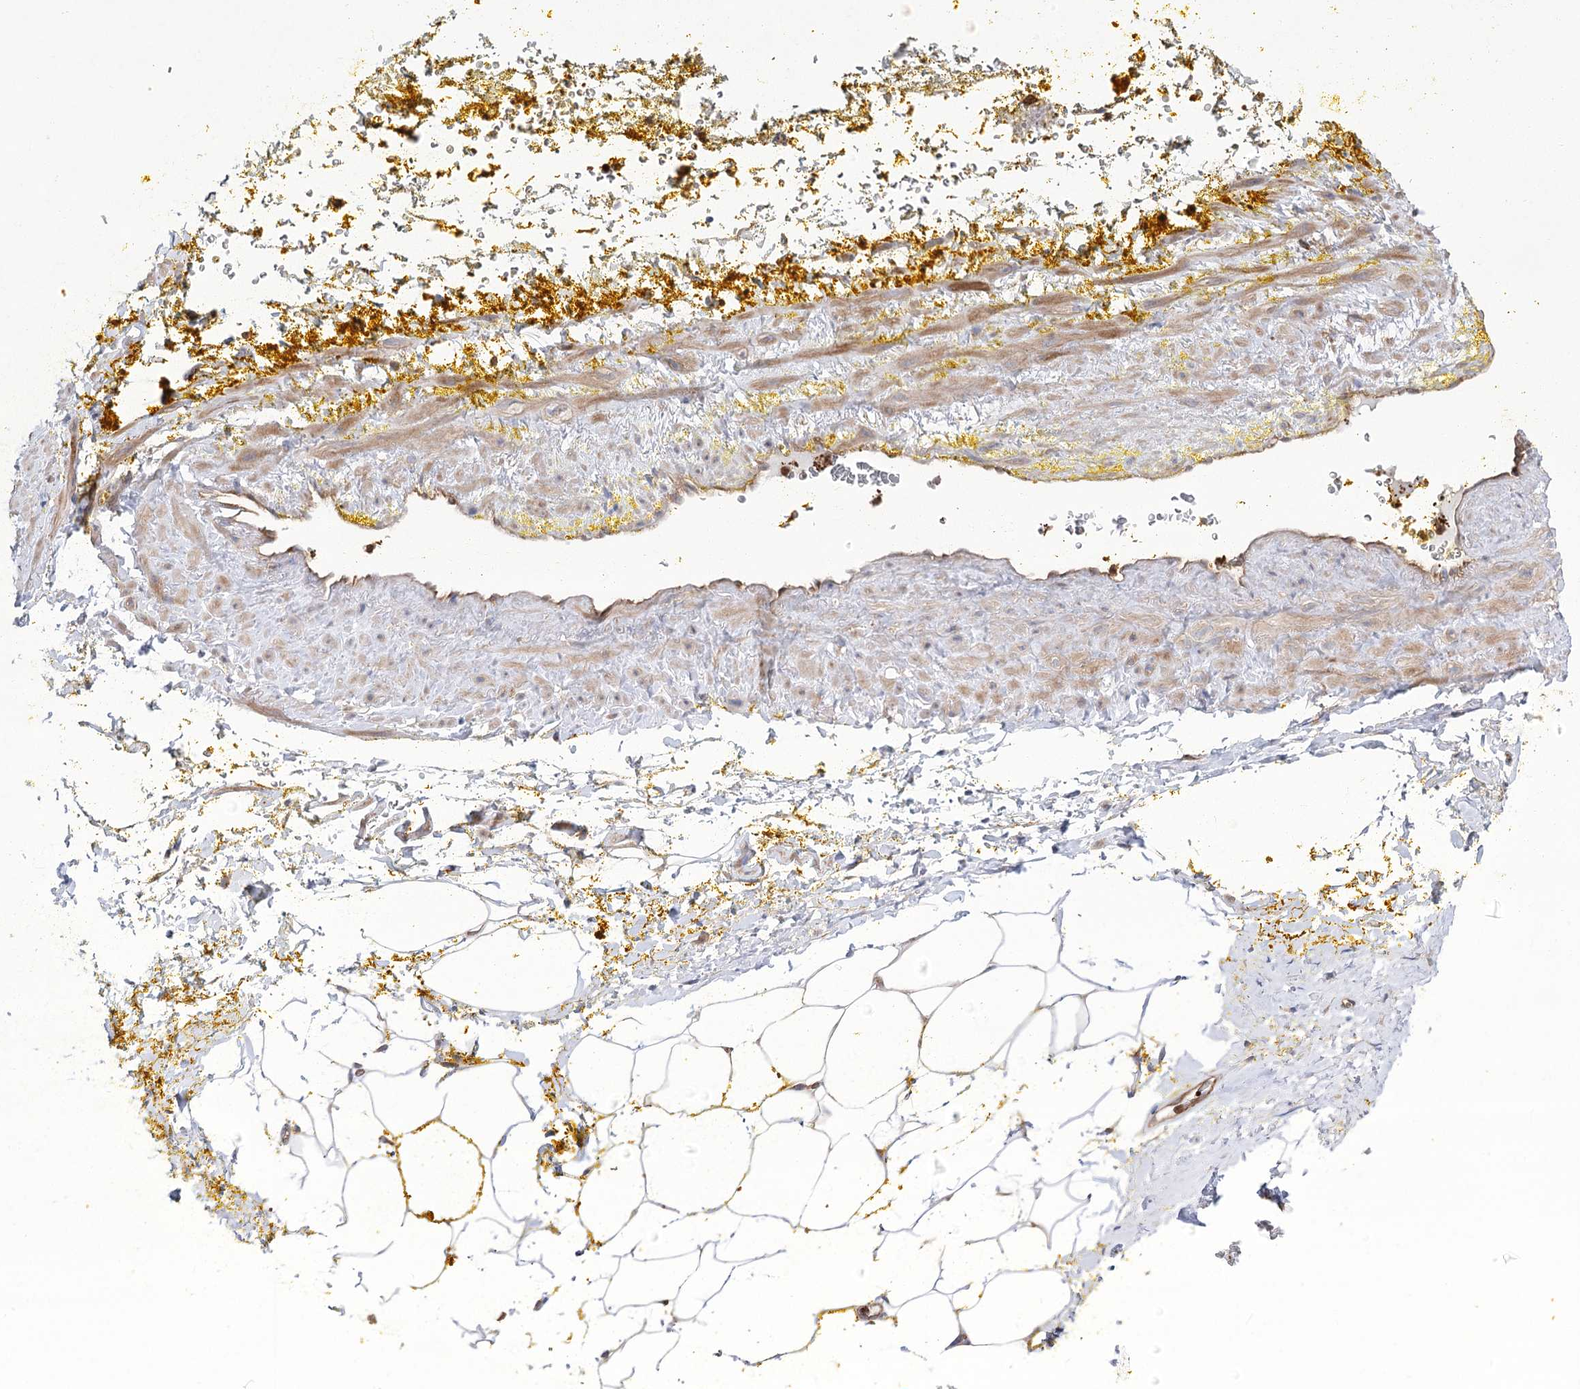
{"staining": {"intensity": "moderate", "quantity": "<25%", "location": "cytoplasmic/membranous"}, "tissue": "adipose tissue", "cell_type": "Adipocytes", "image_type": "normal", "snomed": [{"axis": "morphology", "description": "Normal tissue, NOS"}, {"axis": "morphology", "description": "Adenocarcinoma, Low grade"}, {"axis": "topography", "description": "Prostate"}, {"axis": "topography", "description": "Peripheral nerve tissue"}], "caption": "A low amount of moderate cytoplasmic/membranous positivity is identified in about <25% of adipocytes in normal adipose tissue. Using DAB (brown) and hematoxylin (blue) stains, captured at high magnification using brightfield microscopy.", "gene": "VPS37B", "patient": {"sex": "male", "age": 63}}